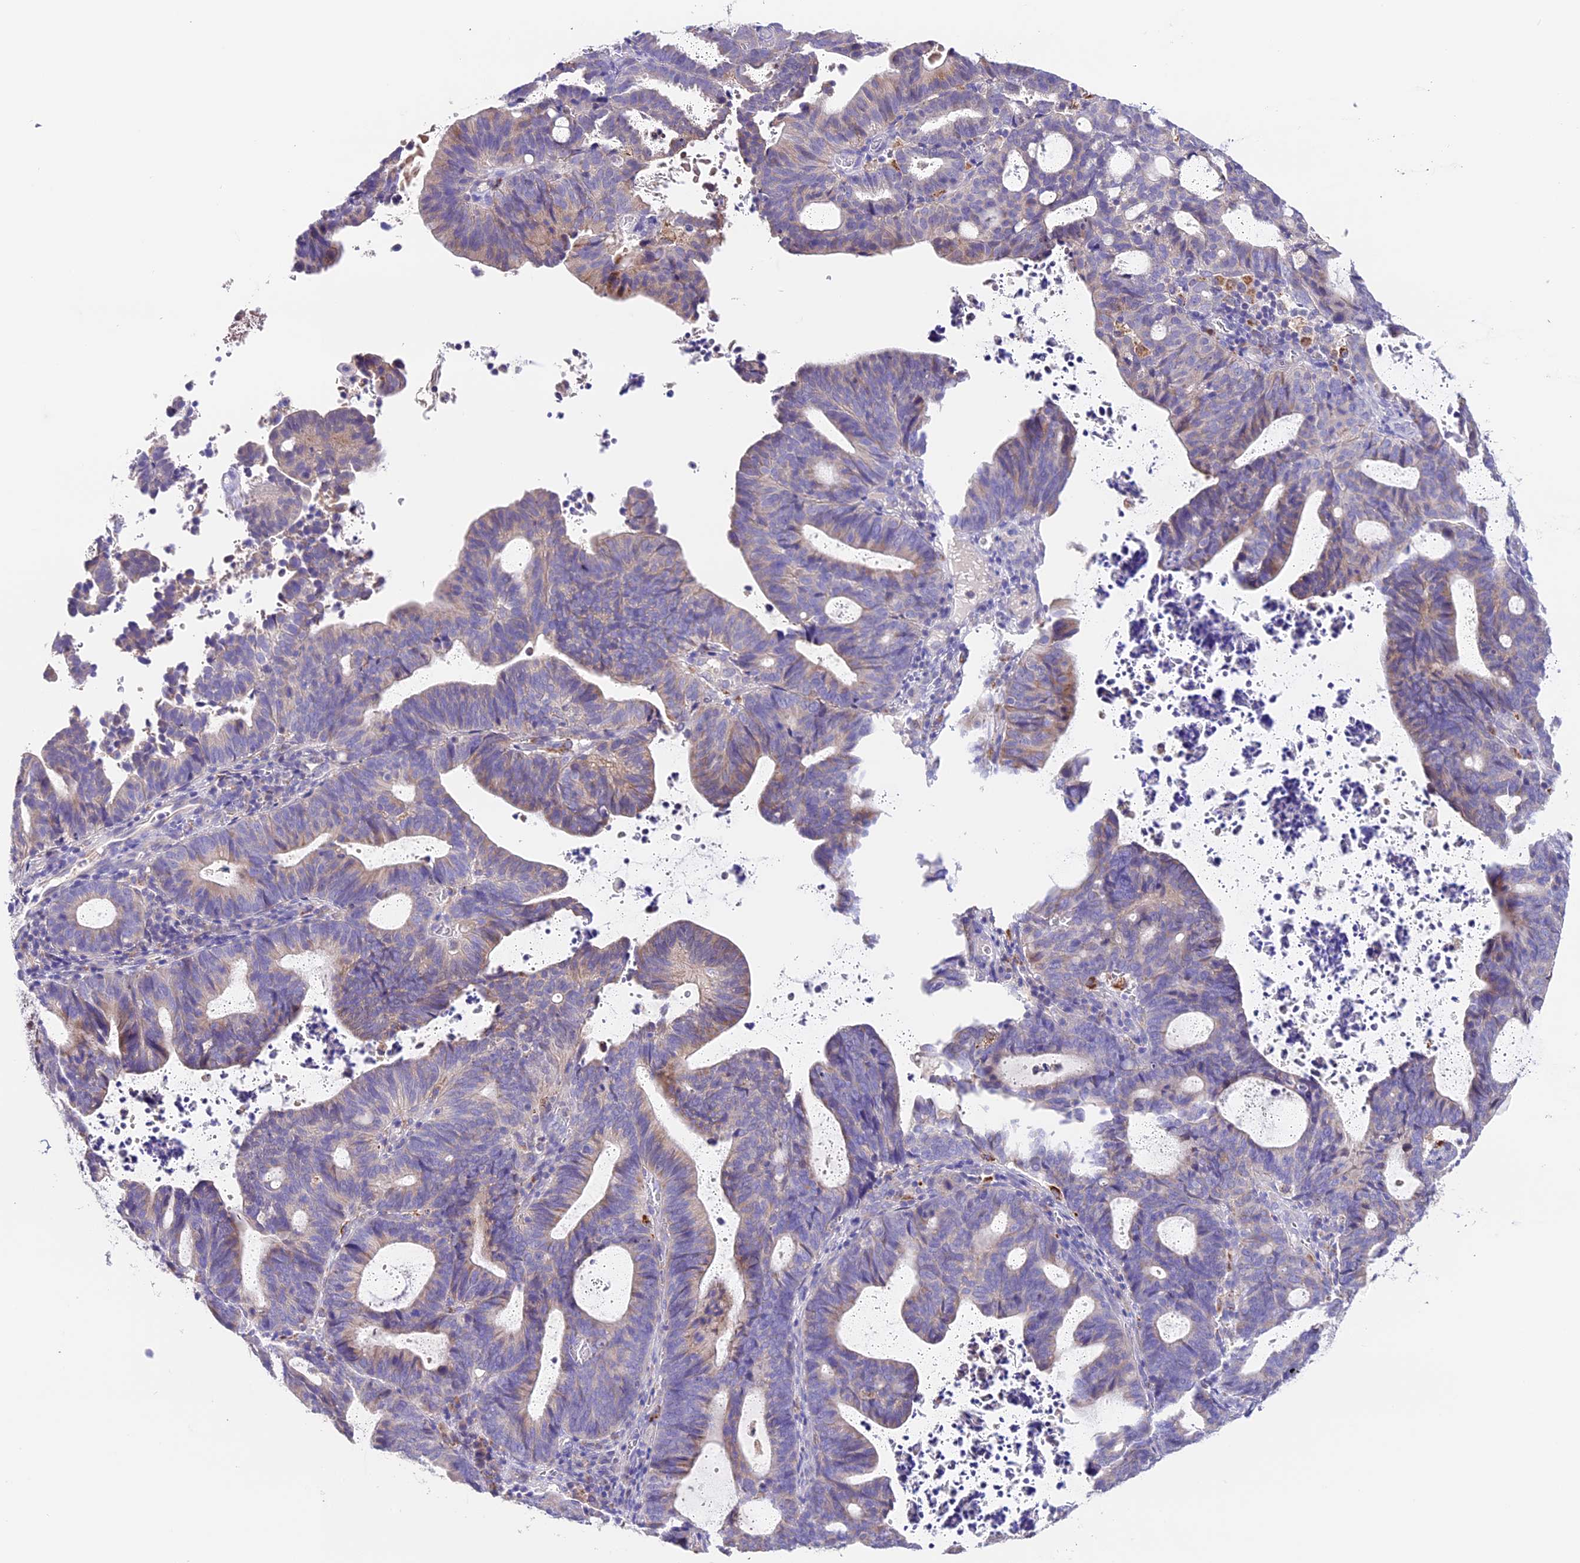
{"staining": {"intensity": "weak", "quantity": "<25%", "location": "cytoplasmic/membranous"}, "tissue": "endometrial cancer", "cell_type": "Tumor cells", "image_type": "cancer", "snomed": [{"axis": "morphology", "description": "Adenocarcinoma, NOS"}, {"axis": "topography", "description": "Uterus"}], "caption": "Adenocarcinoma (endometrial) was stained to show a protein in brown. There is no significant positivity in tumor cells.", "gene": "LYPD6", "patient": {"sex": "female", "age": 83}}